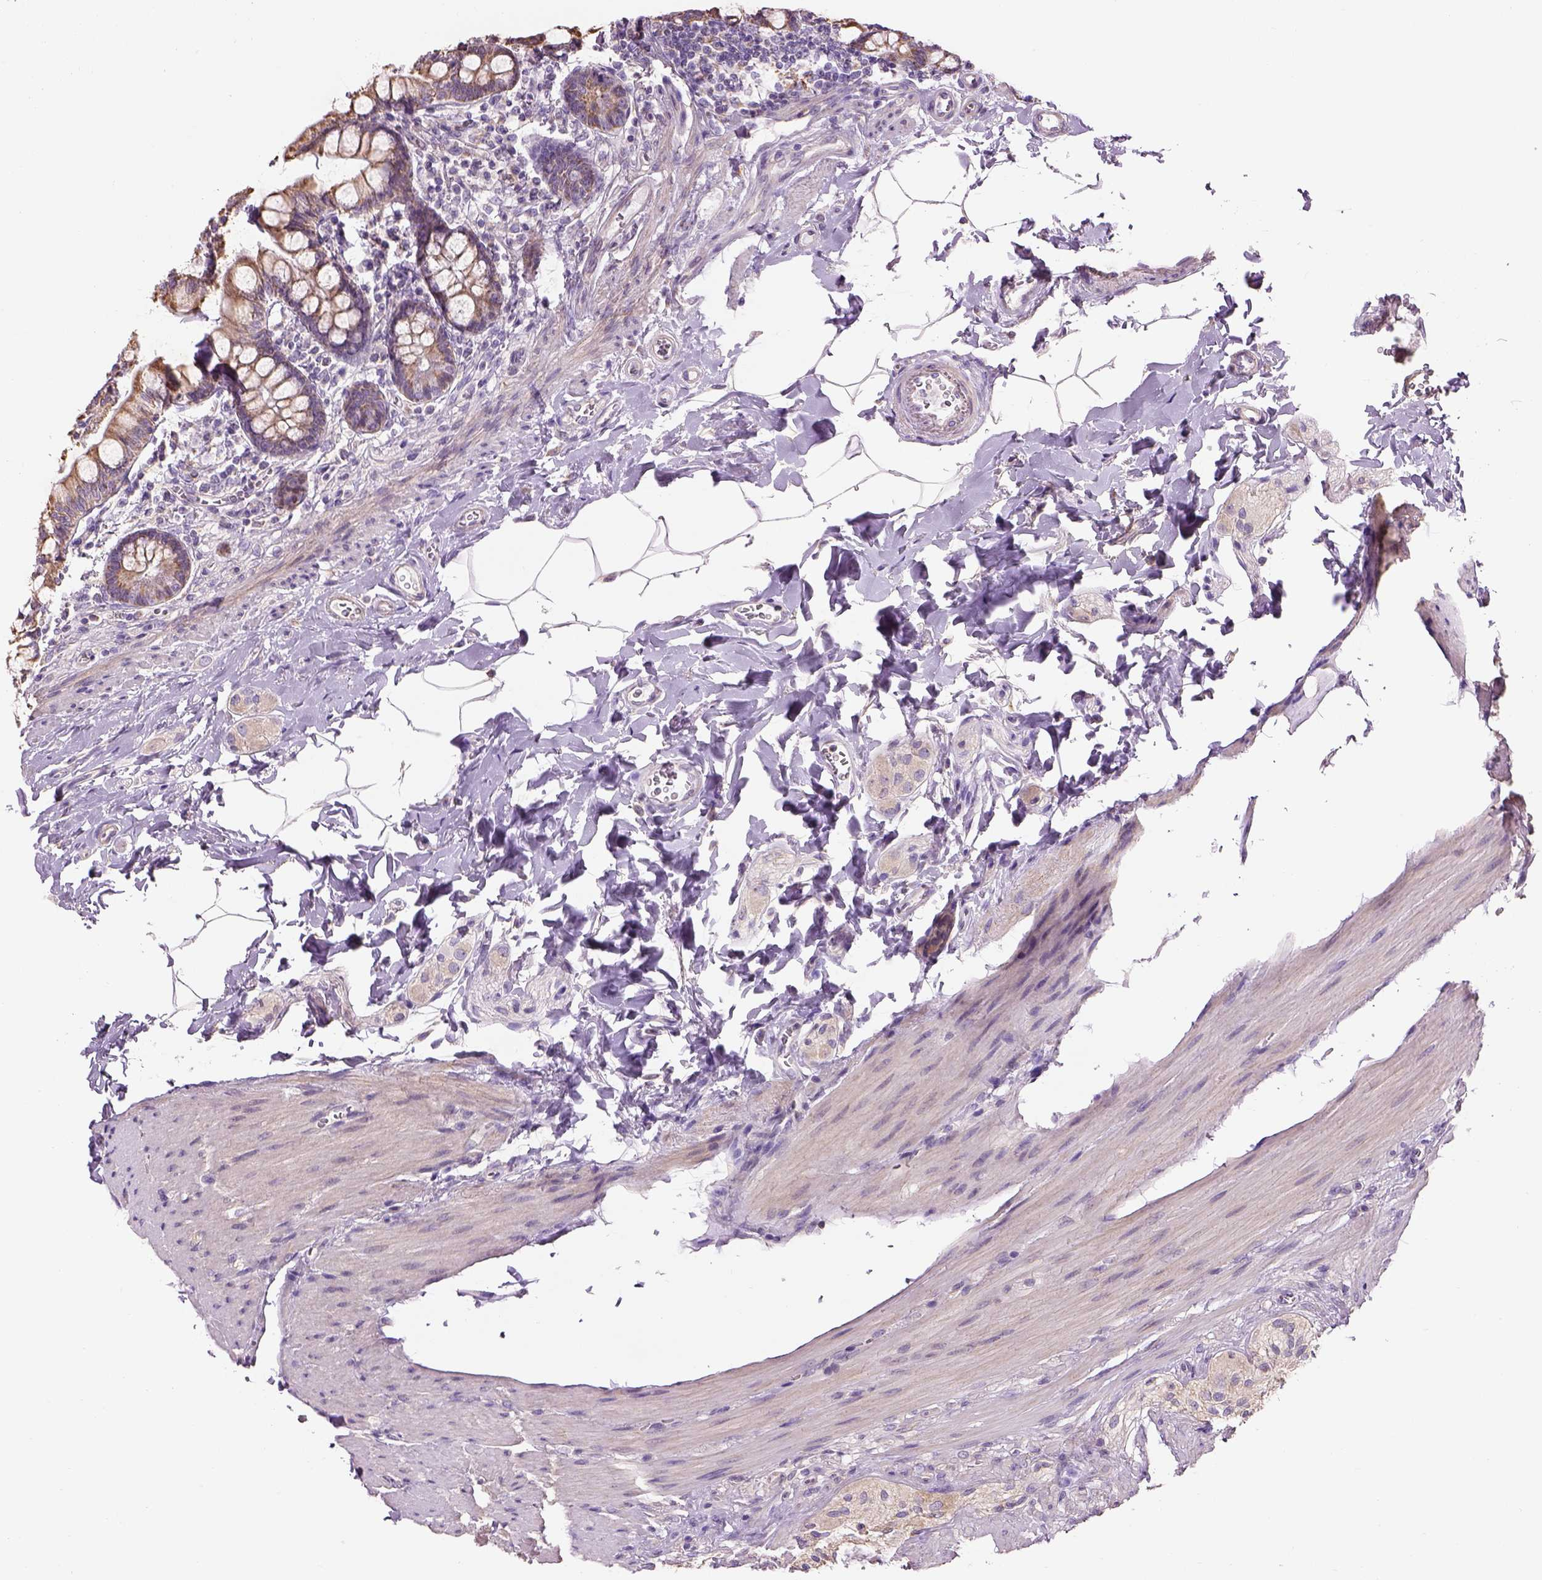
{"staining": {"intensity": "moderate", "quantity": ">75%", "location": "cytoplasmic/membranous"}, "tissue": "small intestine", "cell_type": "Glandular cells", "image_type": "normal", "snomed": [{"axis": "morphology", "description": "Normal tissue, NOS"}, {"axis": "topography", "description": "Small intestine"}], "caption": "Protein expression analysis of benign small intestine reveals moderate cytoplasmic/membranous expression in about >75% of glandular cells.", "gene": "IFT52", "patient": {"sex": "female", "age": 56}}